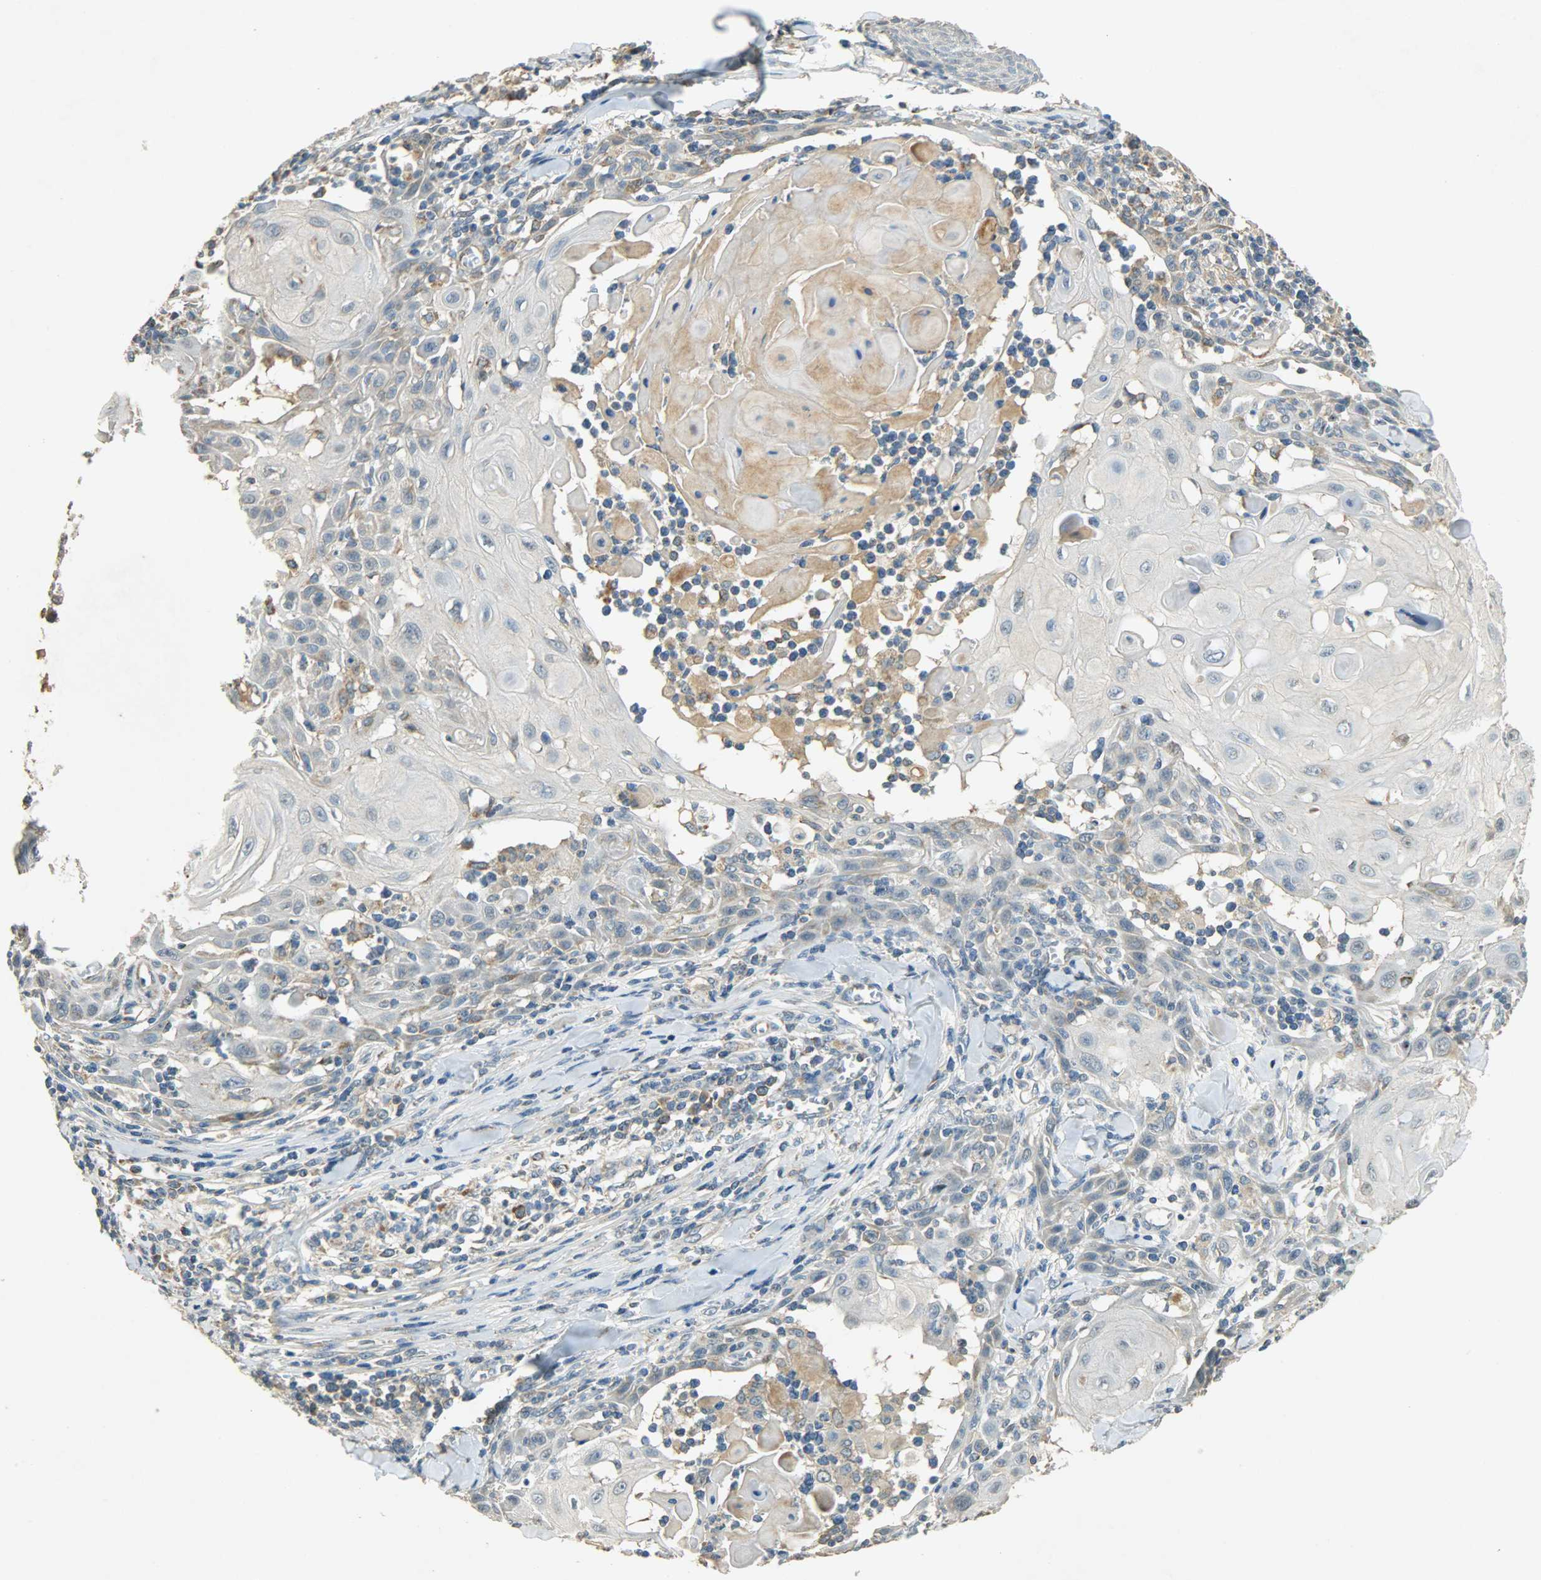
{"staining": {"intensity": "weak", "quantity": "25%-75%", "location": "cytoplasmic/membranous"}, "tissue": "skin cancer", "cell_type": "Tumor cells", "image_type": "cancer", "snomed": [{"axis": "morphology", "description": "Squamous cell carcinoma, NOS"}, {"axis": "topography", "description": "Skin"}], "caption": "A high-resolution histopathology image shows immunohistochemistry (IHC) staining of squamous cell carcinoma (skin), which reveals weak cytoplasmic/membranous staining in about 25%-75% of tumor cells. The protein is shown in brown color, while the nuclei are stained blue.", "gene": "HDHD5", "patient": {"sex": "male", "age": 24}}